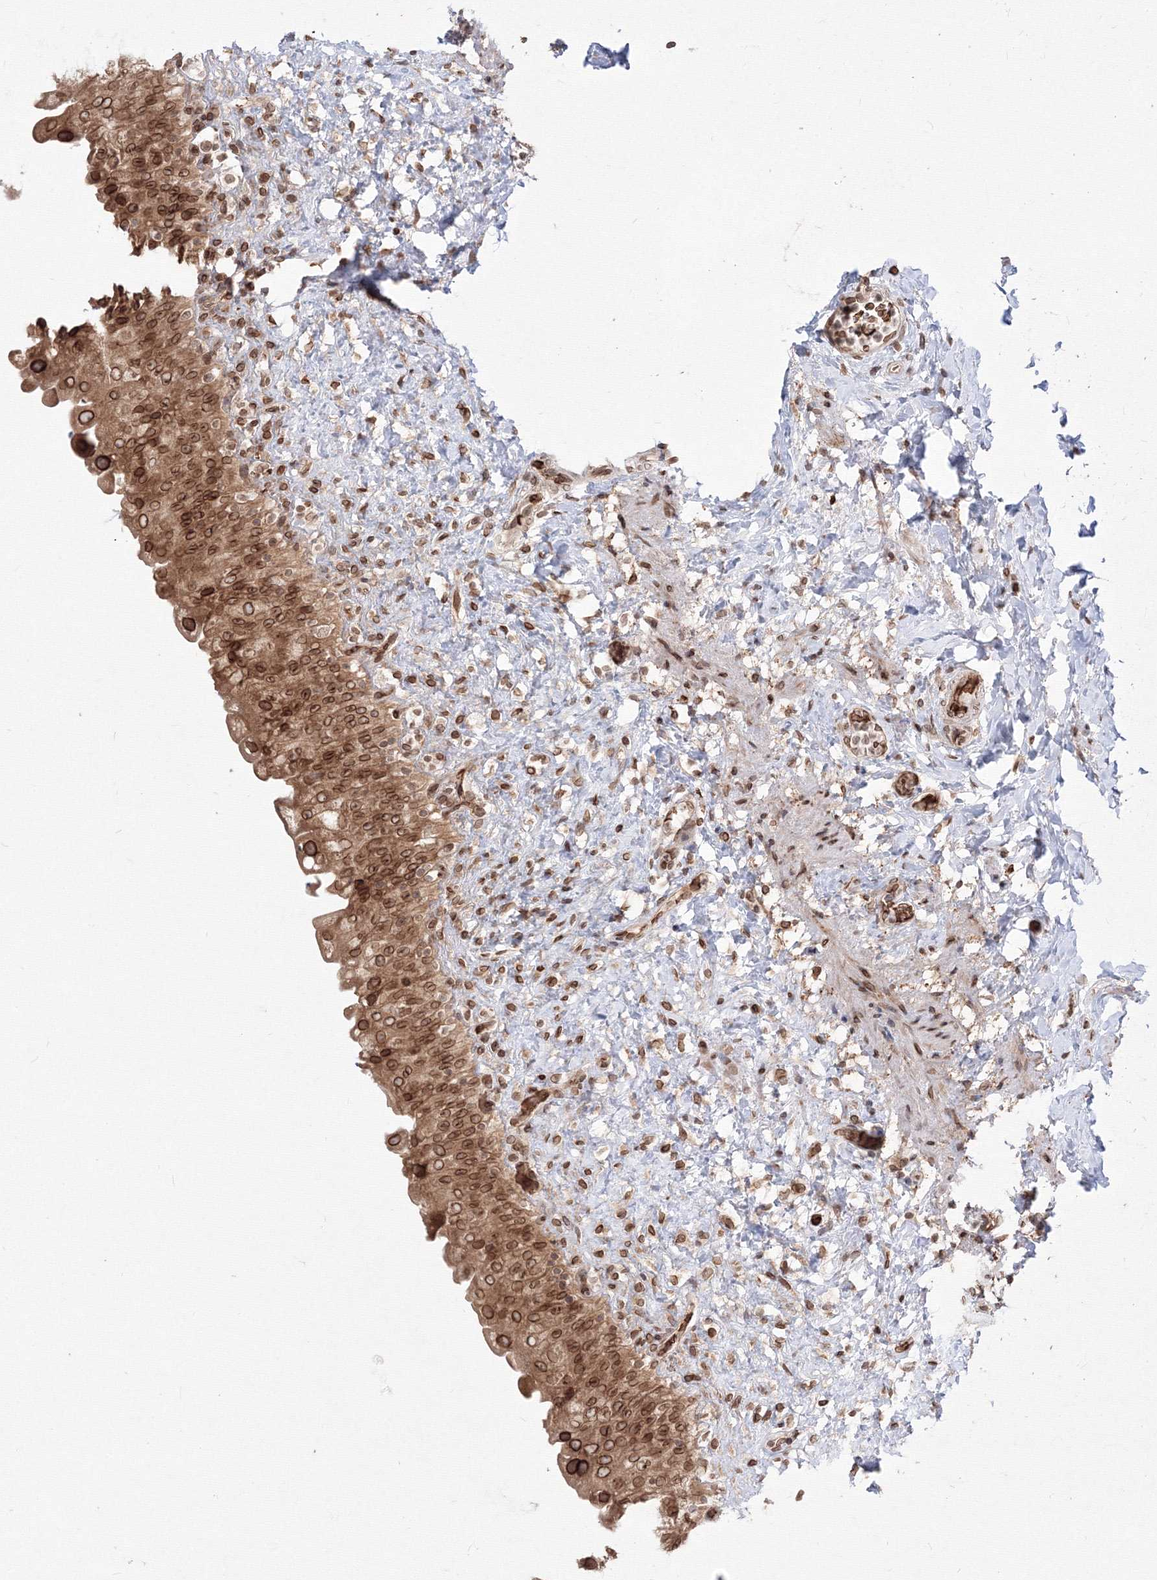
{"staining": {"intensity": "moderate", "quantity": ">75%", "location": "cytoplasmic/membranous,nuclear"}, "tissue": "urinary bladder", "cell_type": "Urothelial cells", "image_type": "normal", "snomed": [{"axis": "morphology", "description": "Normal tissue, NOS"}, {"axis": "topography", "description": "Urinary bladder"}], "caption": "This is a micrograph of IHC staining of normal urinary bladder, which shows moderate positivity in the cytoplasmic/membranous,nuclear of urothelial cells.", "gene": "DNAJB2", "patient": {"sex": "female", "age": 27}}